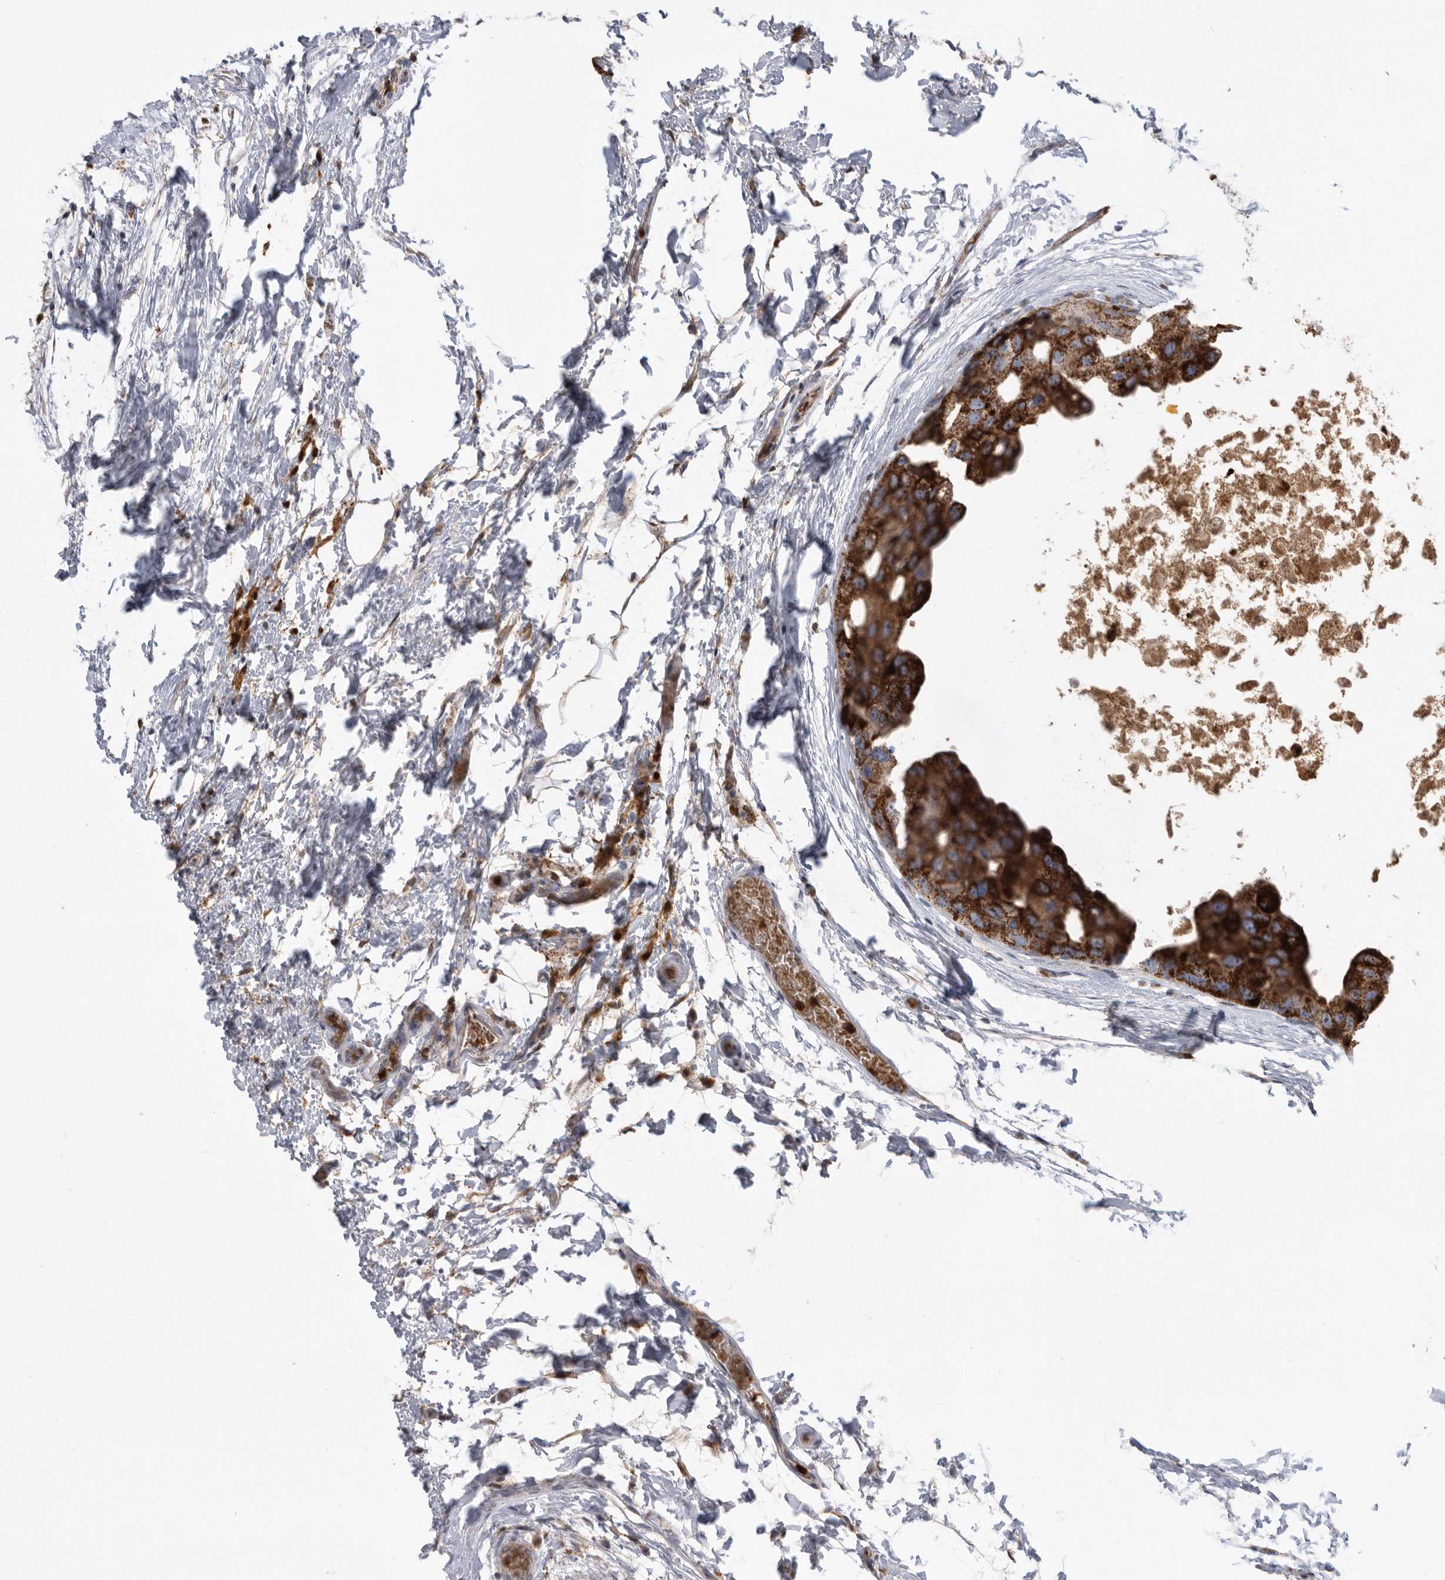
{"staining": {"intensity": "strong", "quantity": ">75%", "location": "cytoplasmic/membranous"}, "tissue": "breast cancer", "cell_type": "Tumor cells", "image_type": "cancer", "snomed": [{"axis": "morphology", "description": "Duct carcinoma"}, {"axis": "topography", "description": "Breast"}], "caption": "A micrograph showing strong cytoplasmic/membranous staining in about >75% of tumor cells in breast cancer, as visualized by brown immunohistochemical staining.", "gene": "CRISPLD2", "patient": {"sex": "female", "age": 62}}